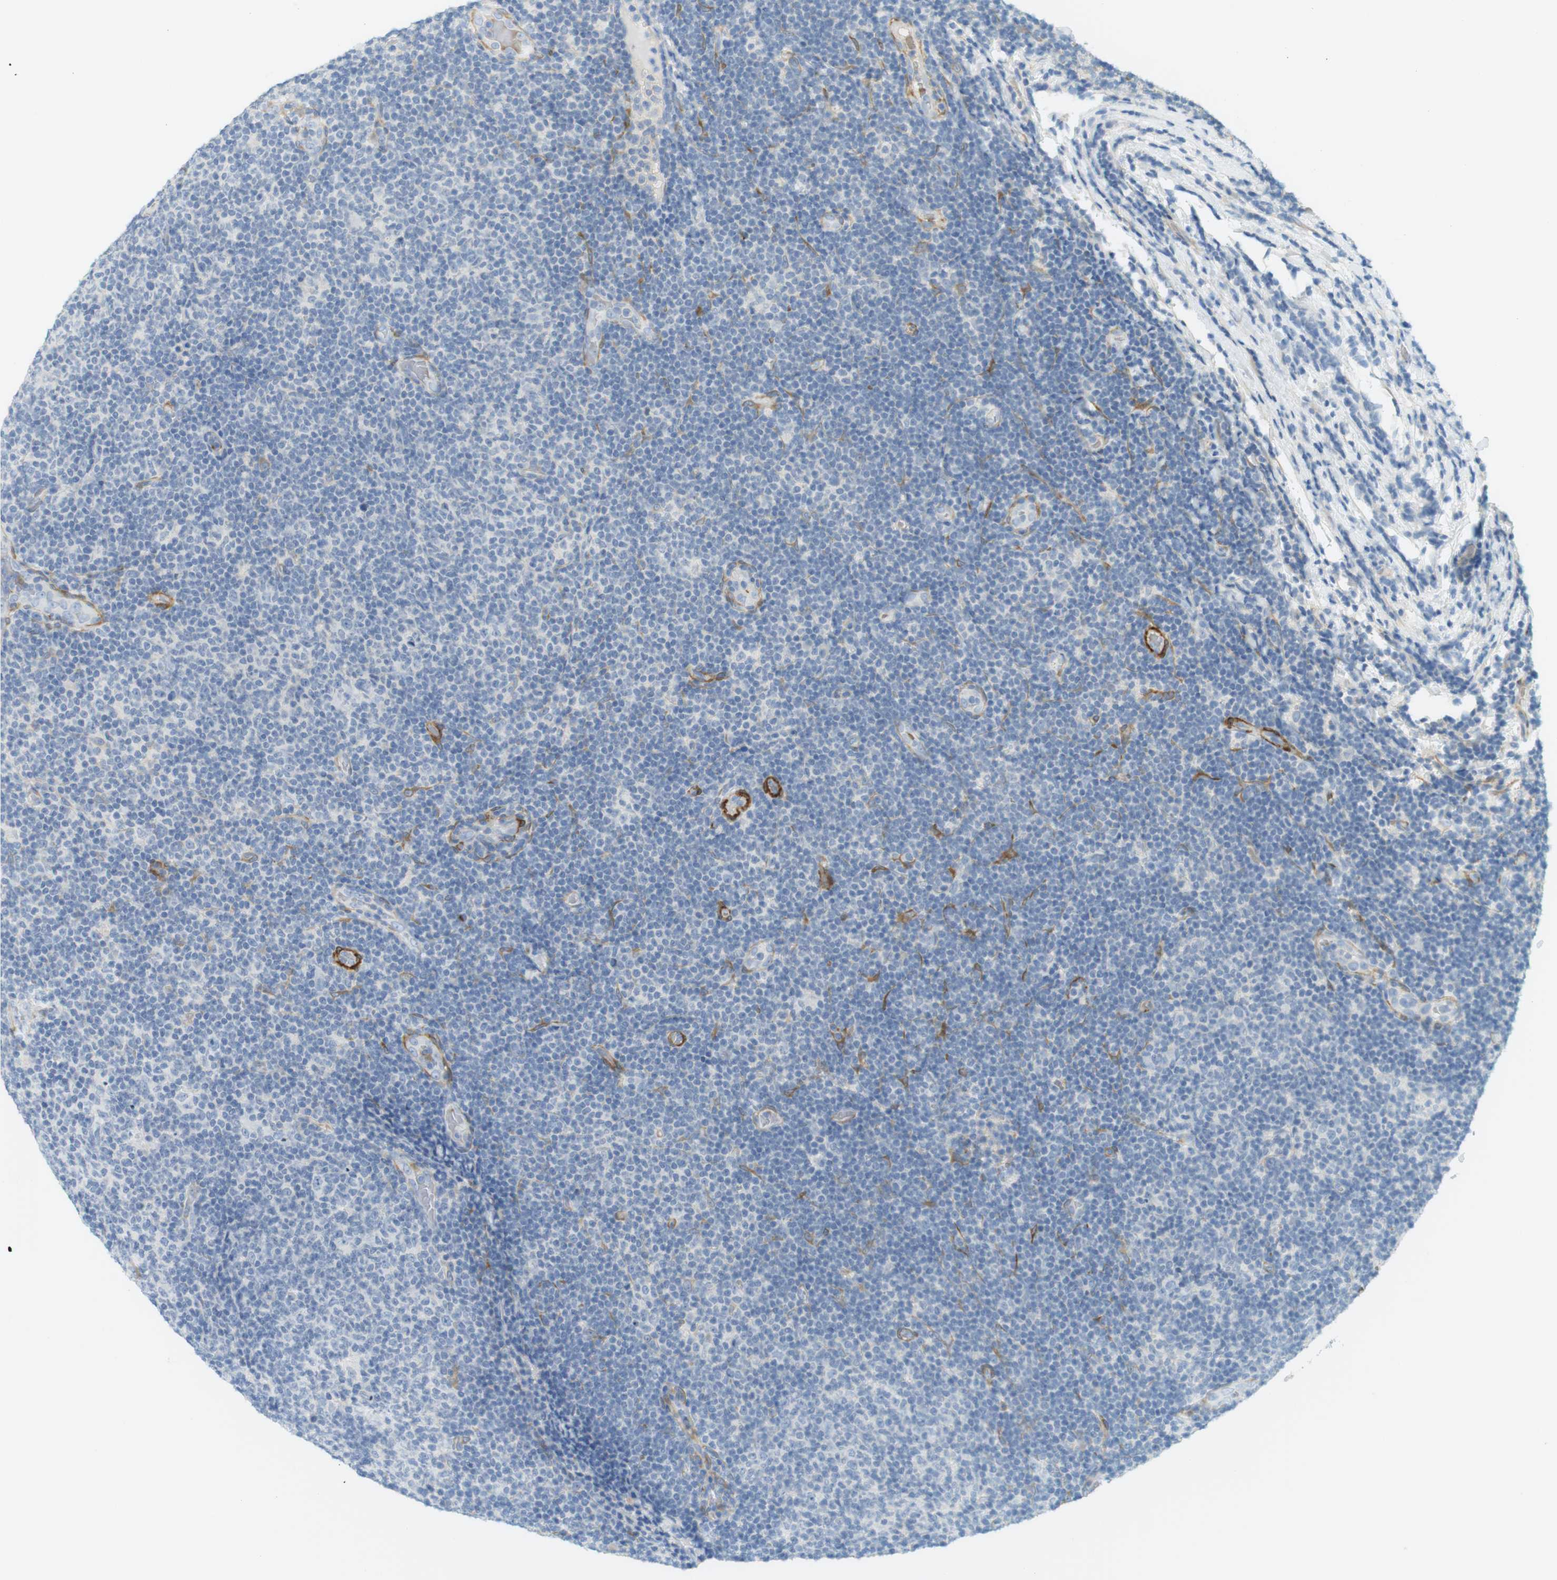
{"staining": {"intensity": "negative", "quantity": "none", "location": "none"}, "tissue": "lymphoma", "cell_type": "Tumor cells", "image_type": "cancer", "snomed": [{"axis": "morphology", "description": "Malignant lymphoma, non-Hodgkin's type, Low grade"}, {"axis": "topography", "description": "Lymph node"}], "caption": "IHC image of neoplastic tissue: human malignant lymphoma, non-Hodgkin's type (low-grade) stained with DAB (3,3'-diaminobenzidine) displays no significant protein staining in tumor cells. Brightfield microscopy of immunohistochemistry (IHC) stained with DAB (brown) and hematoxylin (blue), captured at high magnification.", "gene": "PDE3A", "patient": {"sex": "male", "age": 83}}